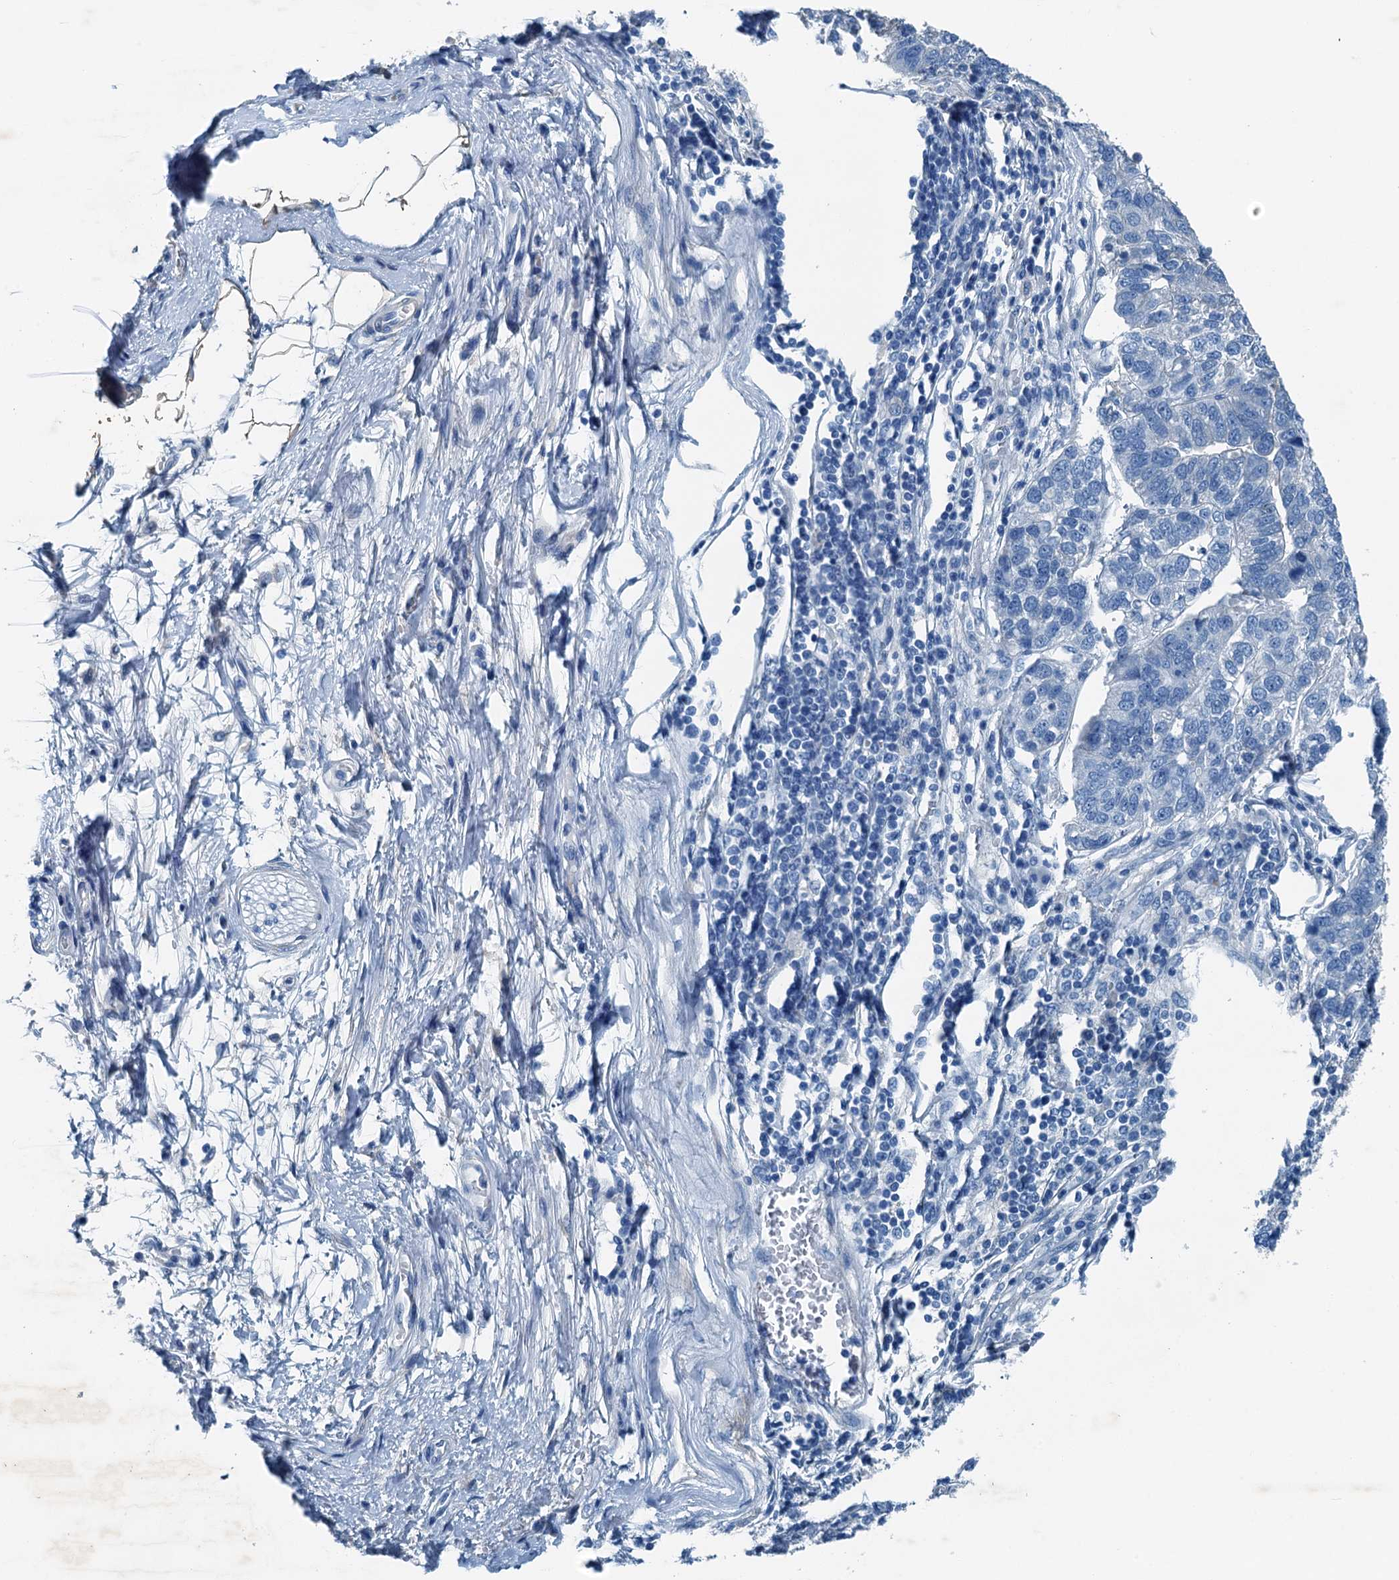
{"staining": {"intensity": "negative", "quantity": "none", "location": "none"}, "tissue": "pancreatic cancer", "cell_type": "Tumor cells", "image_type": "cancer", "snomed": [{"axis": "morphology", "description": "Adenocarcinoma, NOS"}, {"axis": "topography", "description": "Pancreas"}], "caption": "The micrograph displays no significant staining in tumor cells of pancreatic adenocarcinoma.", "gene": "RAB3IL1", "patient": {"sex": "female", "age": 61}}